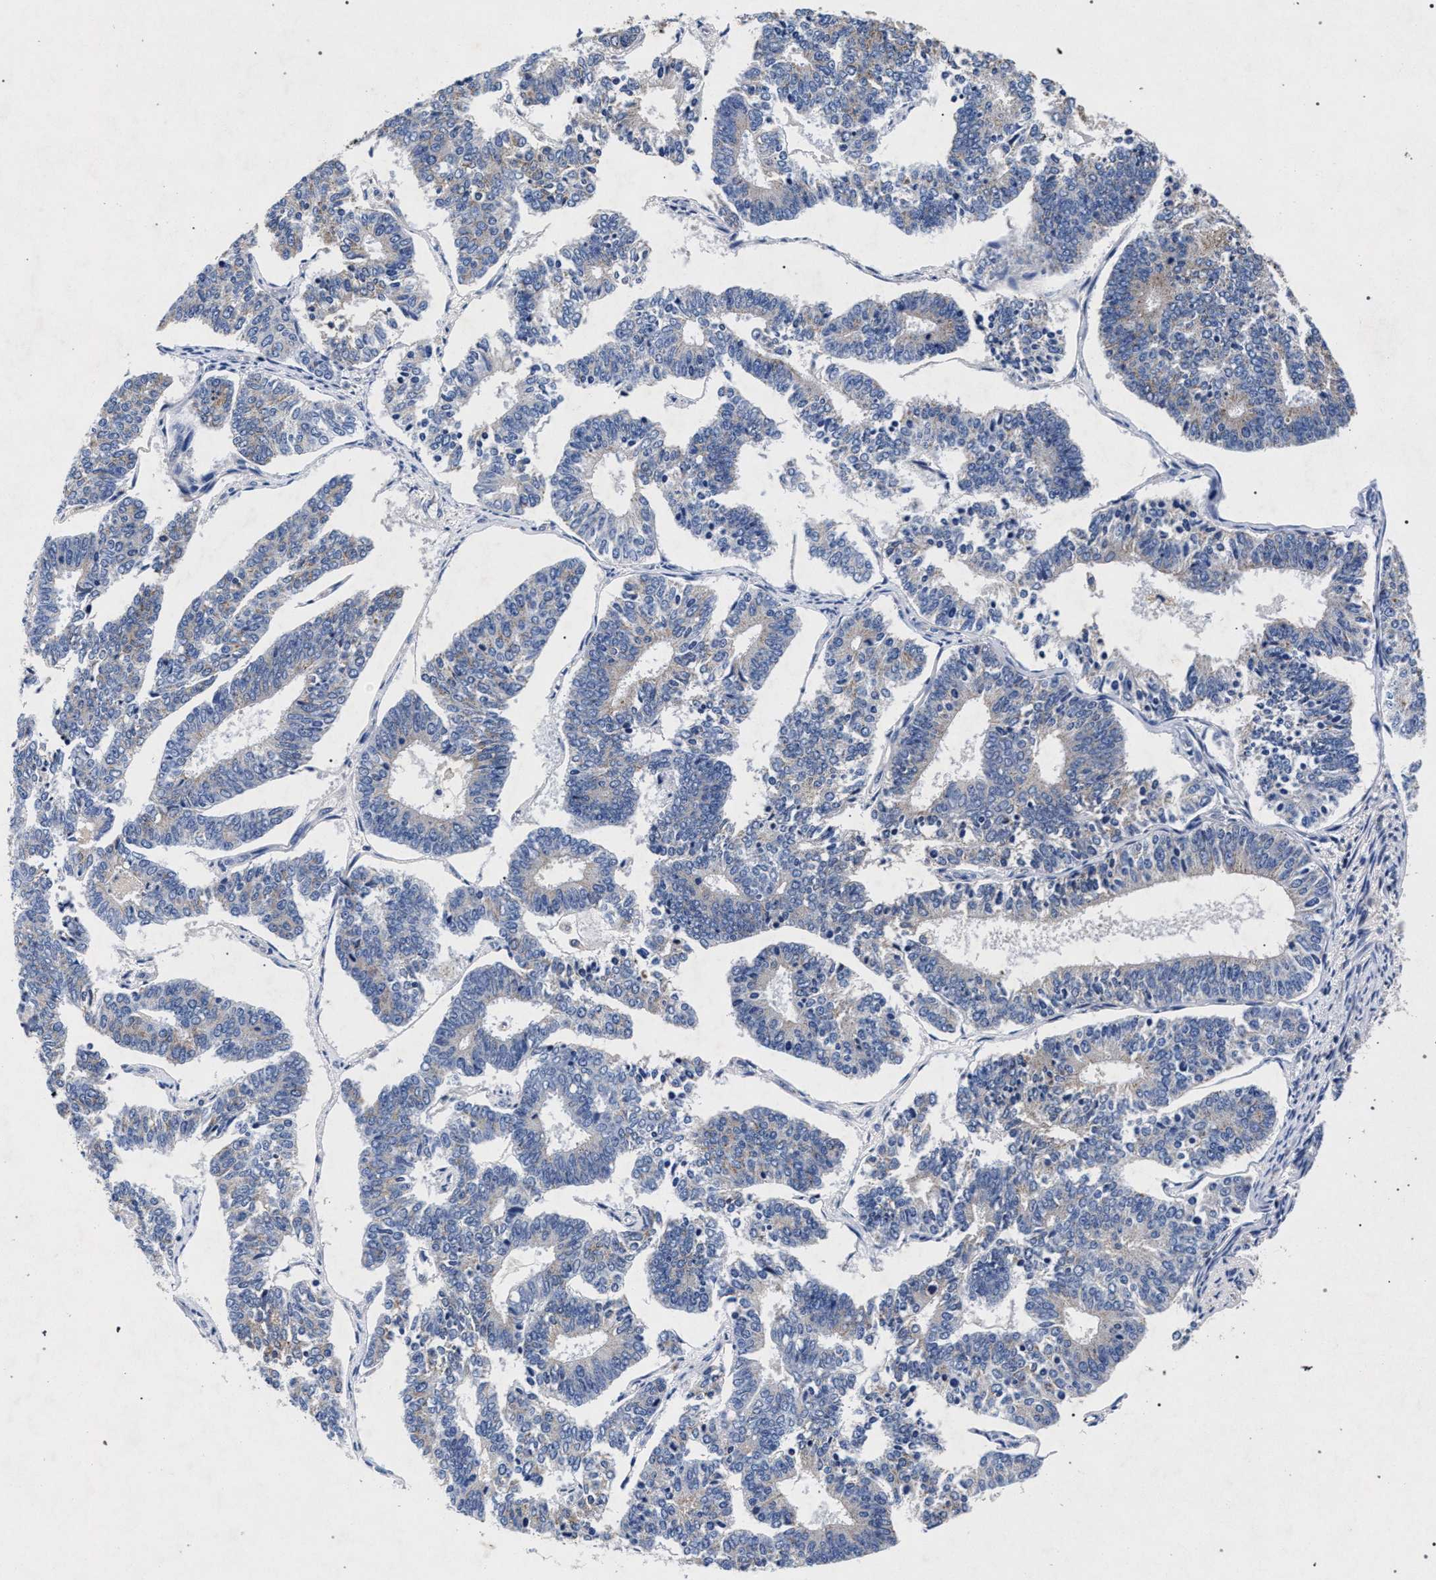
{"staining": {"intensity": "negative", "quantity": "none", "location": "none"}, "tissue": "endometrial cancer", "cell_type": "Tumor cells", "image_type": "cancer", "snomed": [{"axis": "morphology", "description": "Adenocarcinoma, NOS"}, {"axis": "topography", "description": "Endometrium"}], "caption": "The image displays no significant staining in tumor cells of endometrial cancer.", "gene": "HSD17B14", "patient": {"sex": "female", "age": 70}}